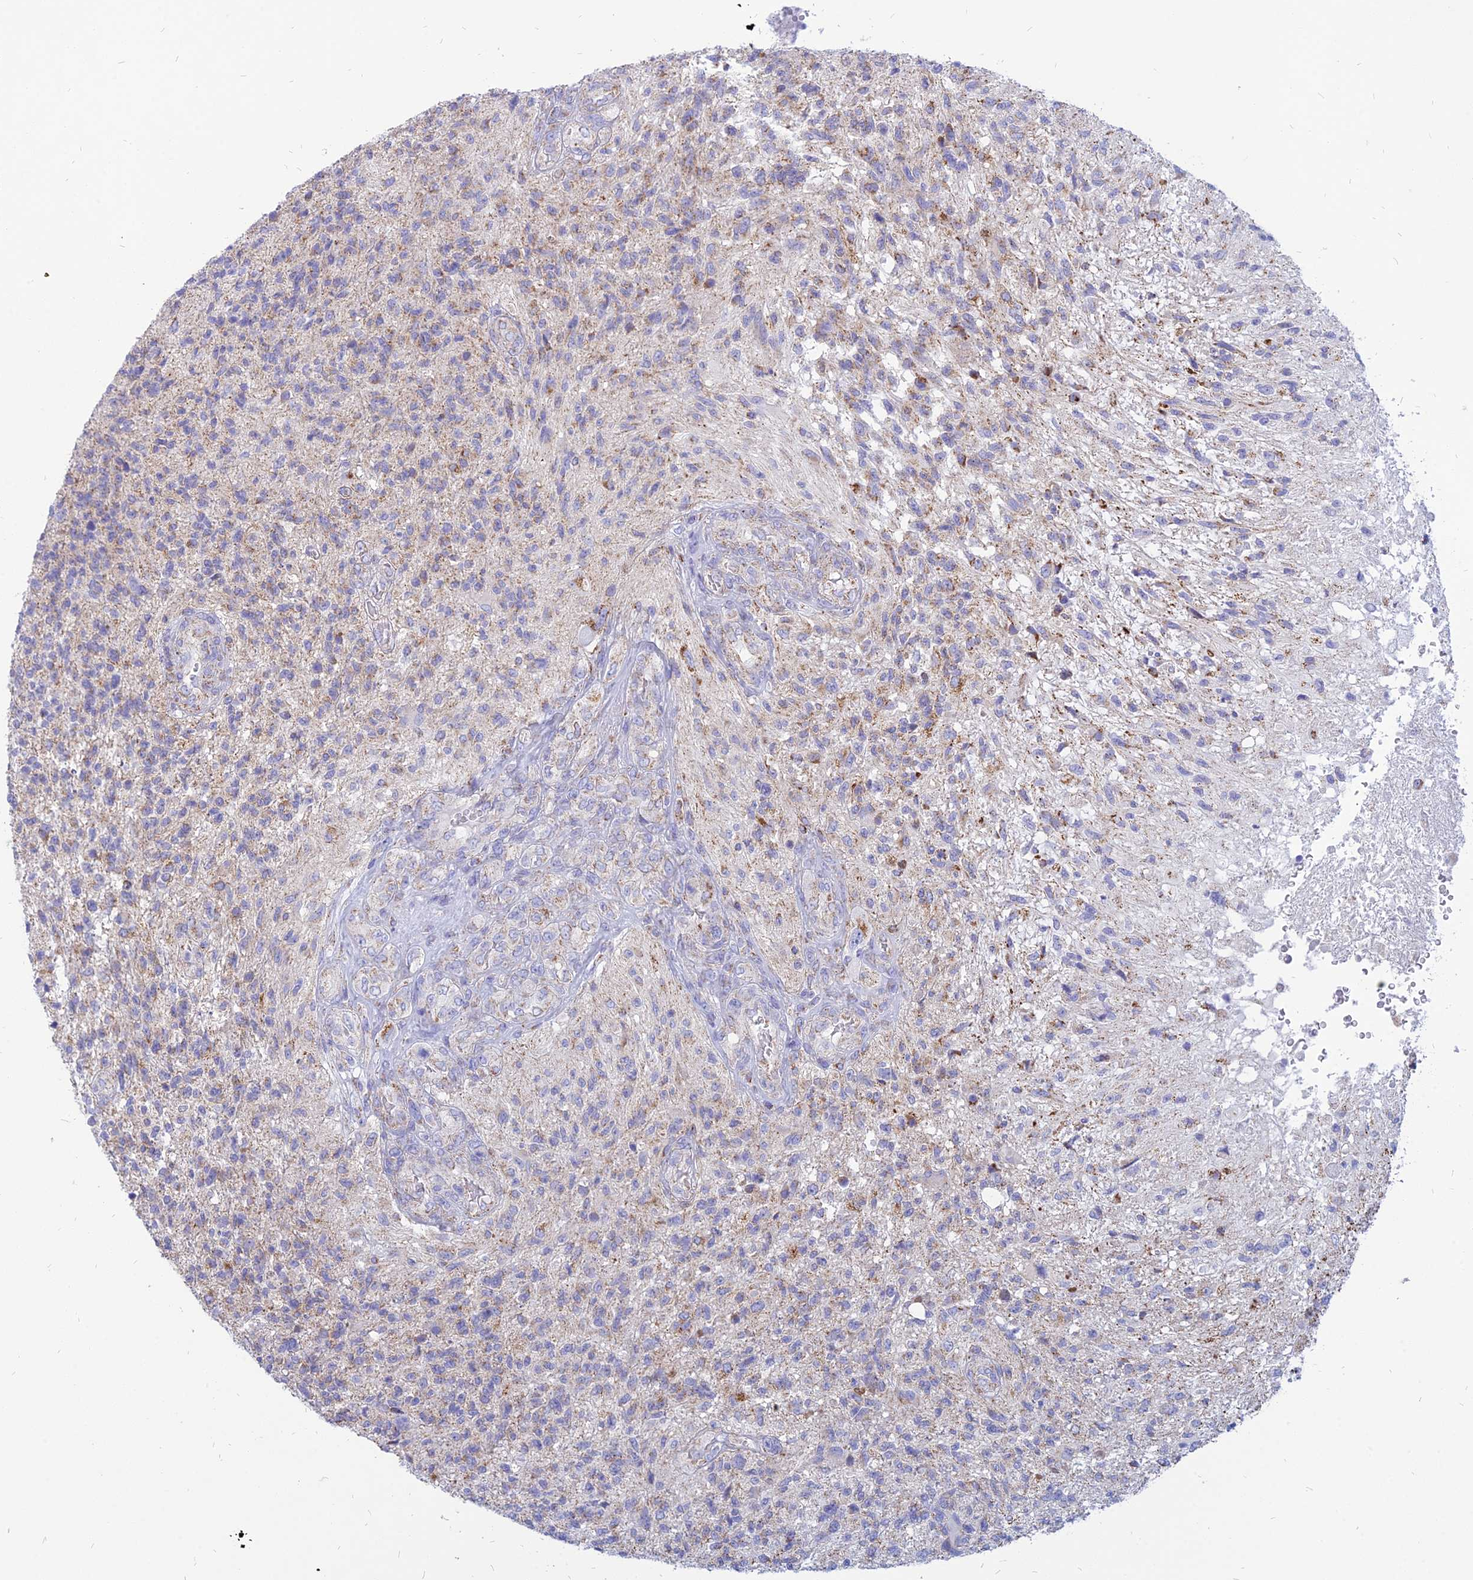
{"staining": {"intensity": "weak", "quantity": "25%-75%", "location": "cytoplasmic/membranous"}, "tissue": "glioma", "cell_type": "Tumor cells", "image_type": "cancer", "snomed": [{"axis": "morphology", "description": "Glioma, malignant, High grade"}, {"axis": "topography", "description": "Brain"}], "caption": "This micrograph reveals glioma stained with immunohistochemistry (IHC) to label a protein in brown. The cytoplasmic/membranous of tumor cells show weak positivity for the protein. Nuclei are counter-stained blue.", "gene": "PACC1", "patient": {"sex": "male", "age": 56}}